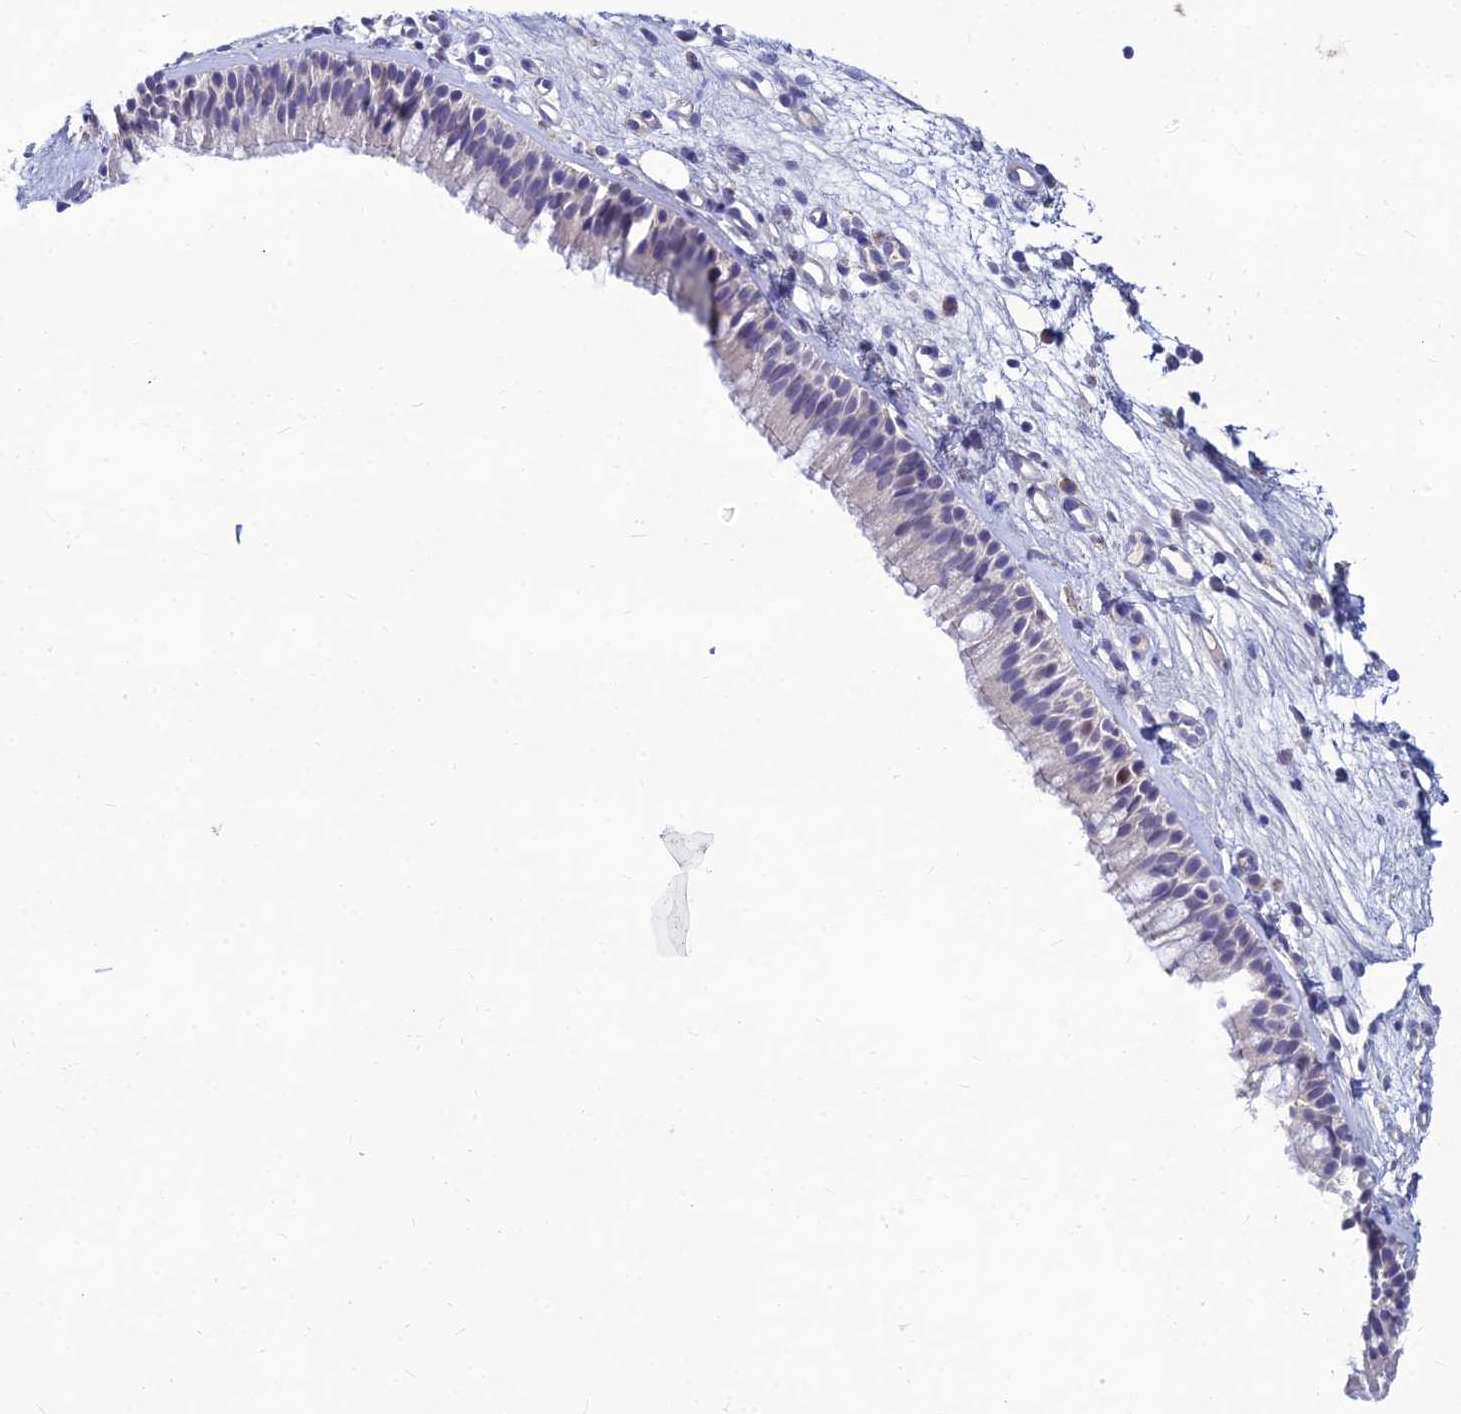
{"staining": {"intensity": "negative", "quantity": "none", "location": "none"}, "tissue": "nasopharynx", "cell_type": "Respiratory epithelial cells", "image_type": "normal", "snomed": [{"axis": "morphology", "description": "Normal tissue, NOS"}, {"axis": "morphology", "description": "Inflammation, NOS"}, {"axis": "morphology", "description": "Malignant melanoma, Metastatic site"}, {"axis": "topography", "description": "Nasopharynx"}], "caption": "IHC photomicrograph of unremarkable nasopharynx stained for a protein (brown), which exhibits no staining in respiratory epithelial cells.", "gene": "GOLGA6A", "patient": {"sex": "male", "age": 70}}